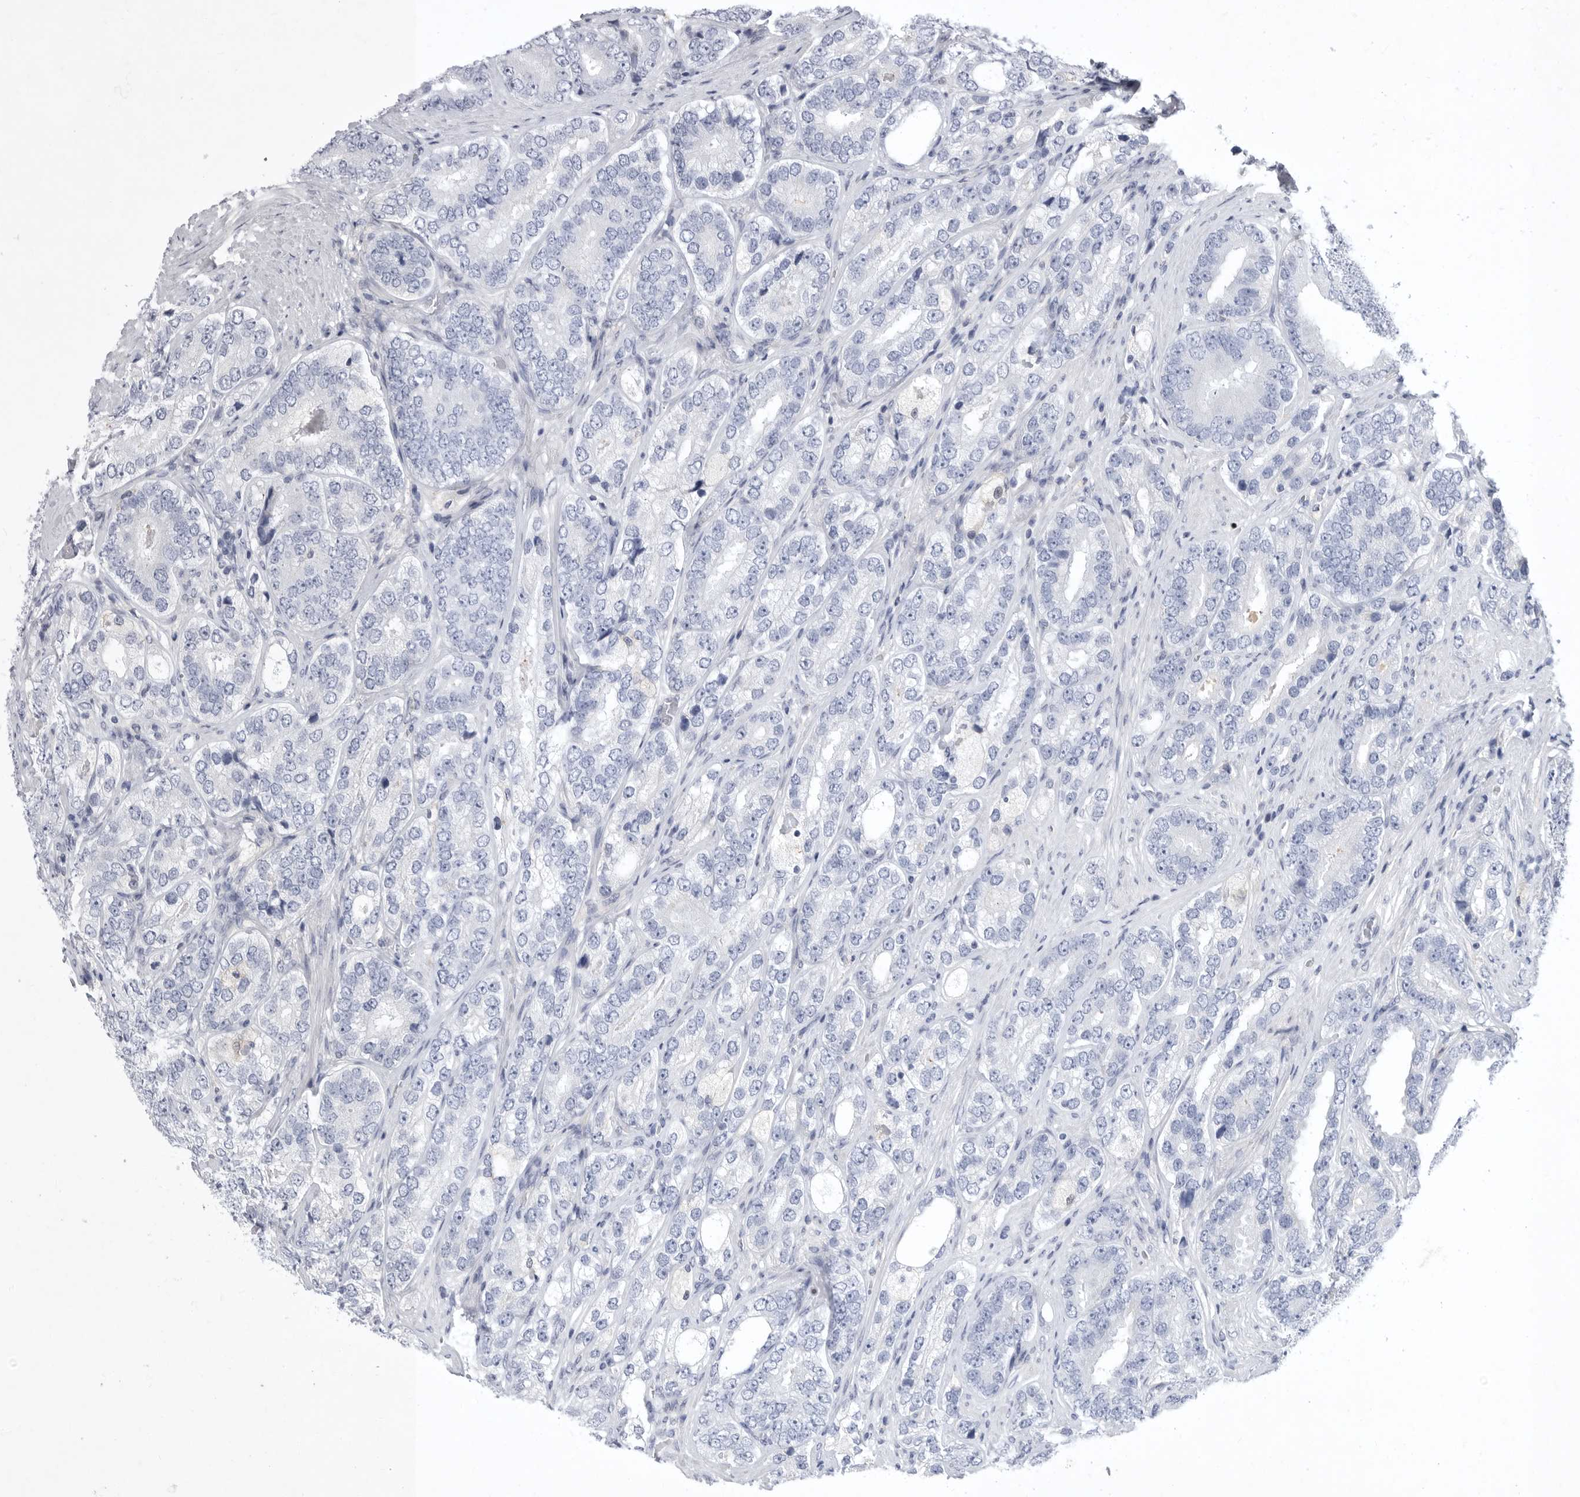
{"staining": {"intensity": "negative", "quantity": "none", "location": "none"}, "tissue": "prostate cancer", "cell_type": "Tumor cells", "image_type": "cancer", "snomed": [{"axis": "morphology", "description": "Adenocarcinoma, High grade"}, {"axis": "topography", "description": "Prostate"}], "caption": "Immunohistochemistry (IHC) of prostate cancer reveals no staining in tumor cells. Brightfield microscopy of immunohistochemistry (IHC) stained with DAB (brown) and hematoxylin (blue), captured at high magnification.", "gene": "SIGLEC10", "patient": {"sex": "male", "age": 56}}